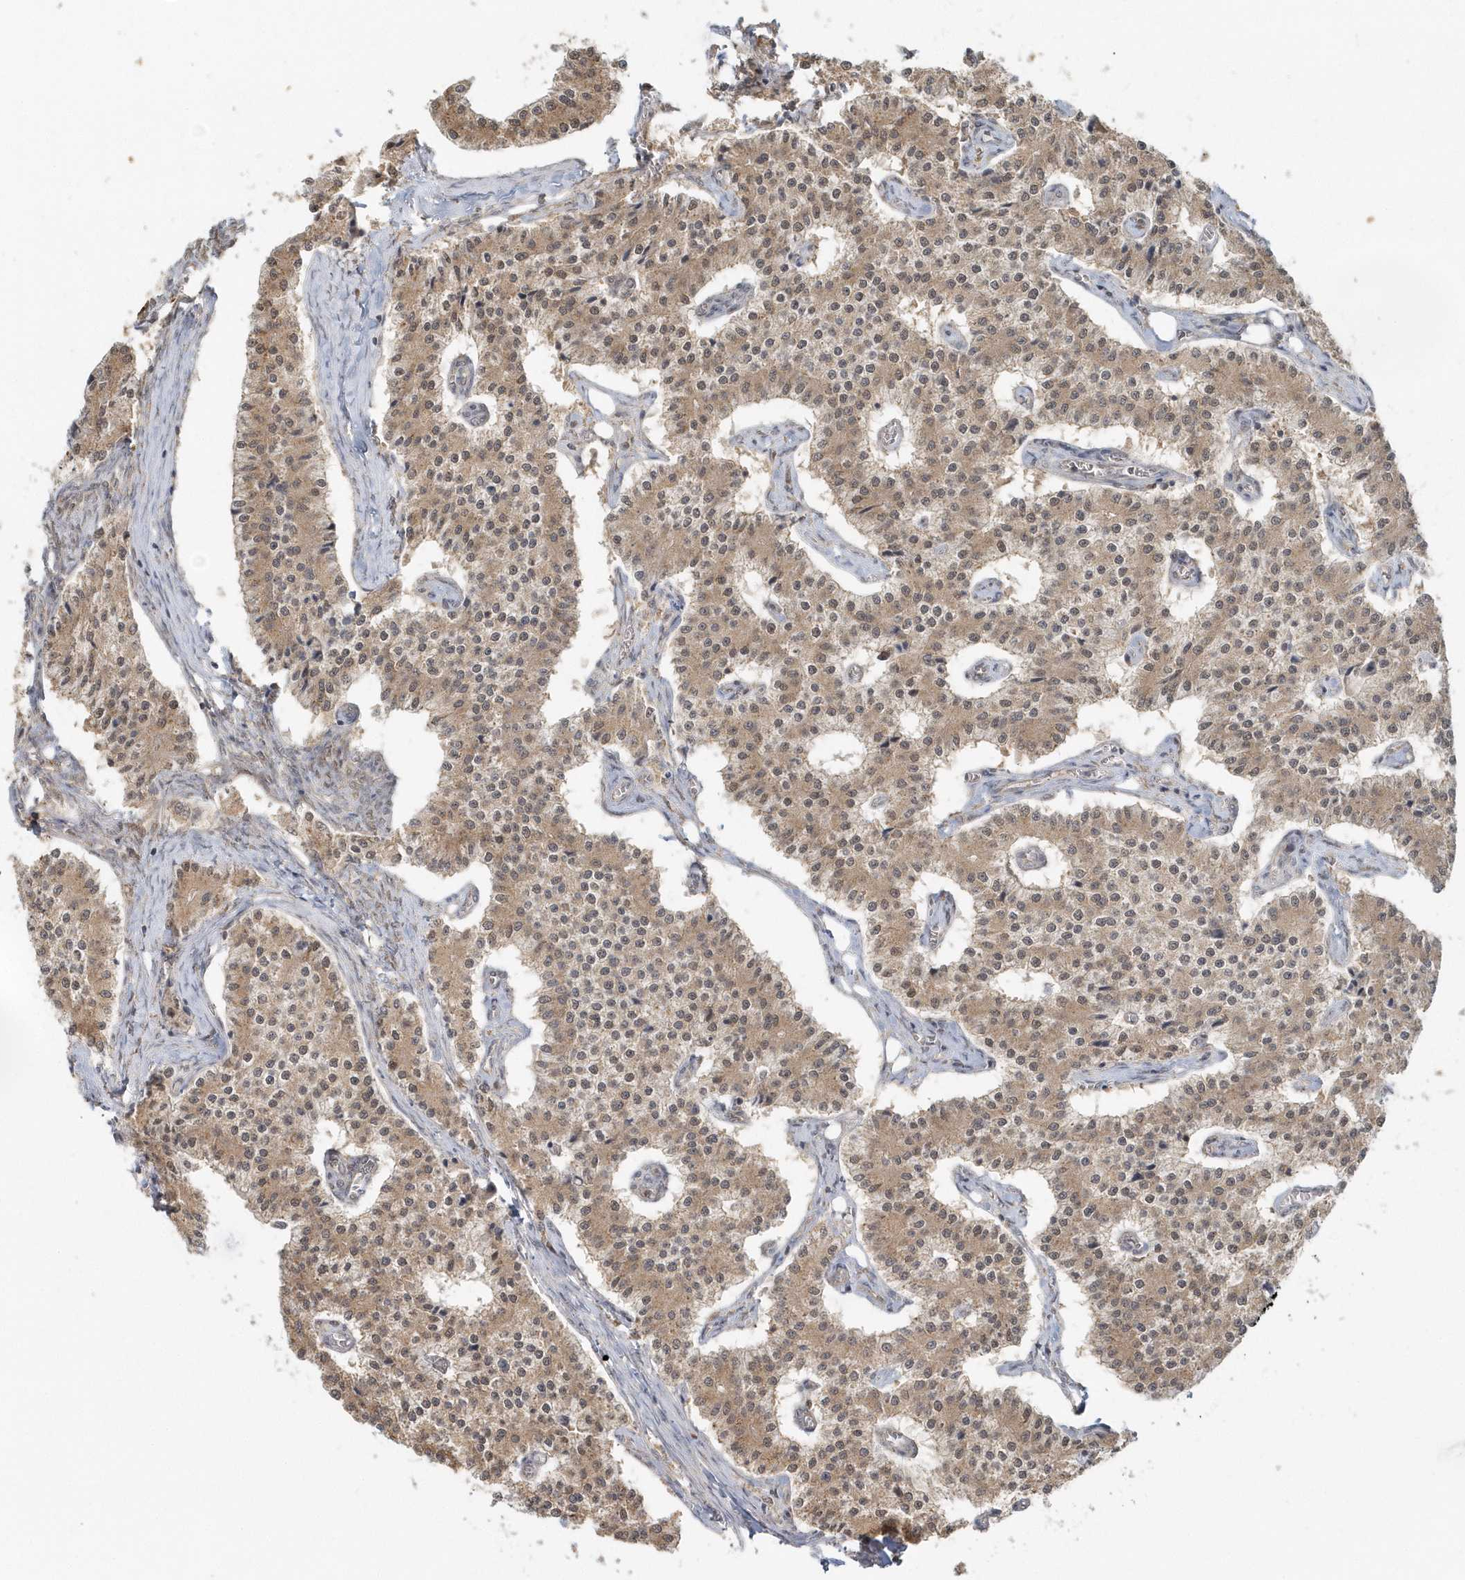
{"staining": {"intensity": "moderate", "quantity": ">75%", "location": "cytoplasmic/membranous,nuclear"}, "tissue": "carcinoid", "cell_type": "Tumor cells", "image_type": "cancer", "snomed": [{"axis": "morphology", "description": "Carcinoid, malignant, NOS"}, {"axis": "topography", "description": "Colon"}], "caption": "Human carcinoid stained with a brown dye exhibits moderate cytoplasmic/membranous and nuclear positive expression in approximately >75% of tumor cells.", "gene": "PSMD6", "patient": {"sex": "female", "age": 52}}